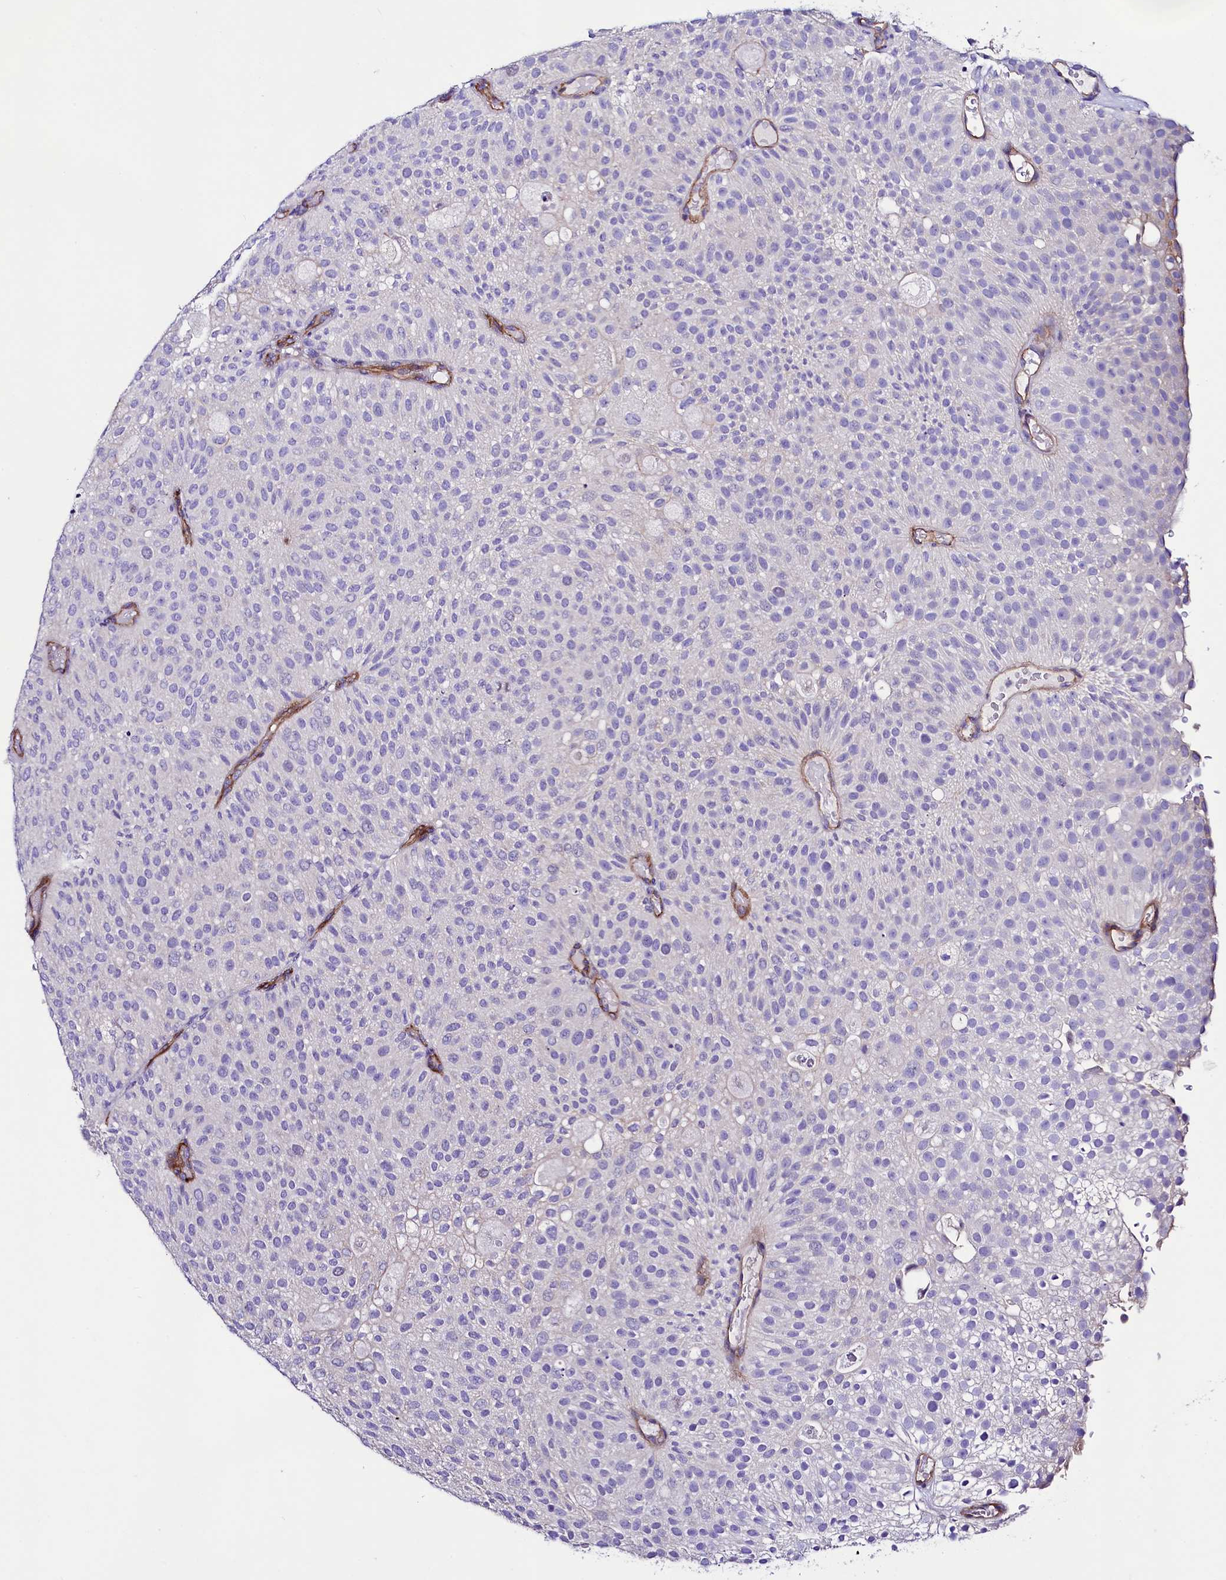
{"staining": {"intensity": "negative", "quantity": "none", "location": "none"}, "tissue": "urothelial cancer", "cell_type": "Tumor cells", "image_type": "cancer", "snomed": [{"axis": "morphology", "description": "Urothelial carcinoma, Low grade"}, {"axis": "topography", "description": "Urinary bladder"}], "caption": "There is no significant staining in tumor cells of urothelial cancer. Brightfield microscopy of immunohistochemistry stained with DAB (3,3'-diaminobenzidine) (brown) and hematoxylin (blue), captured at high magnification.", "gene": "SLF1", "patient": {"sex": "male", "age": 78}}